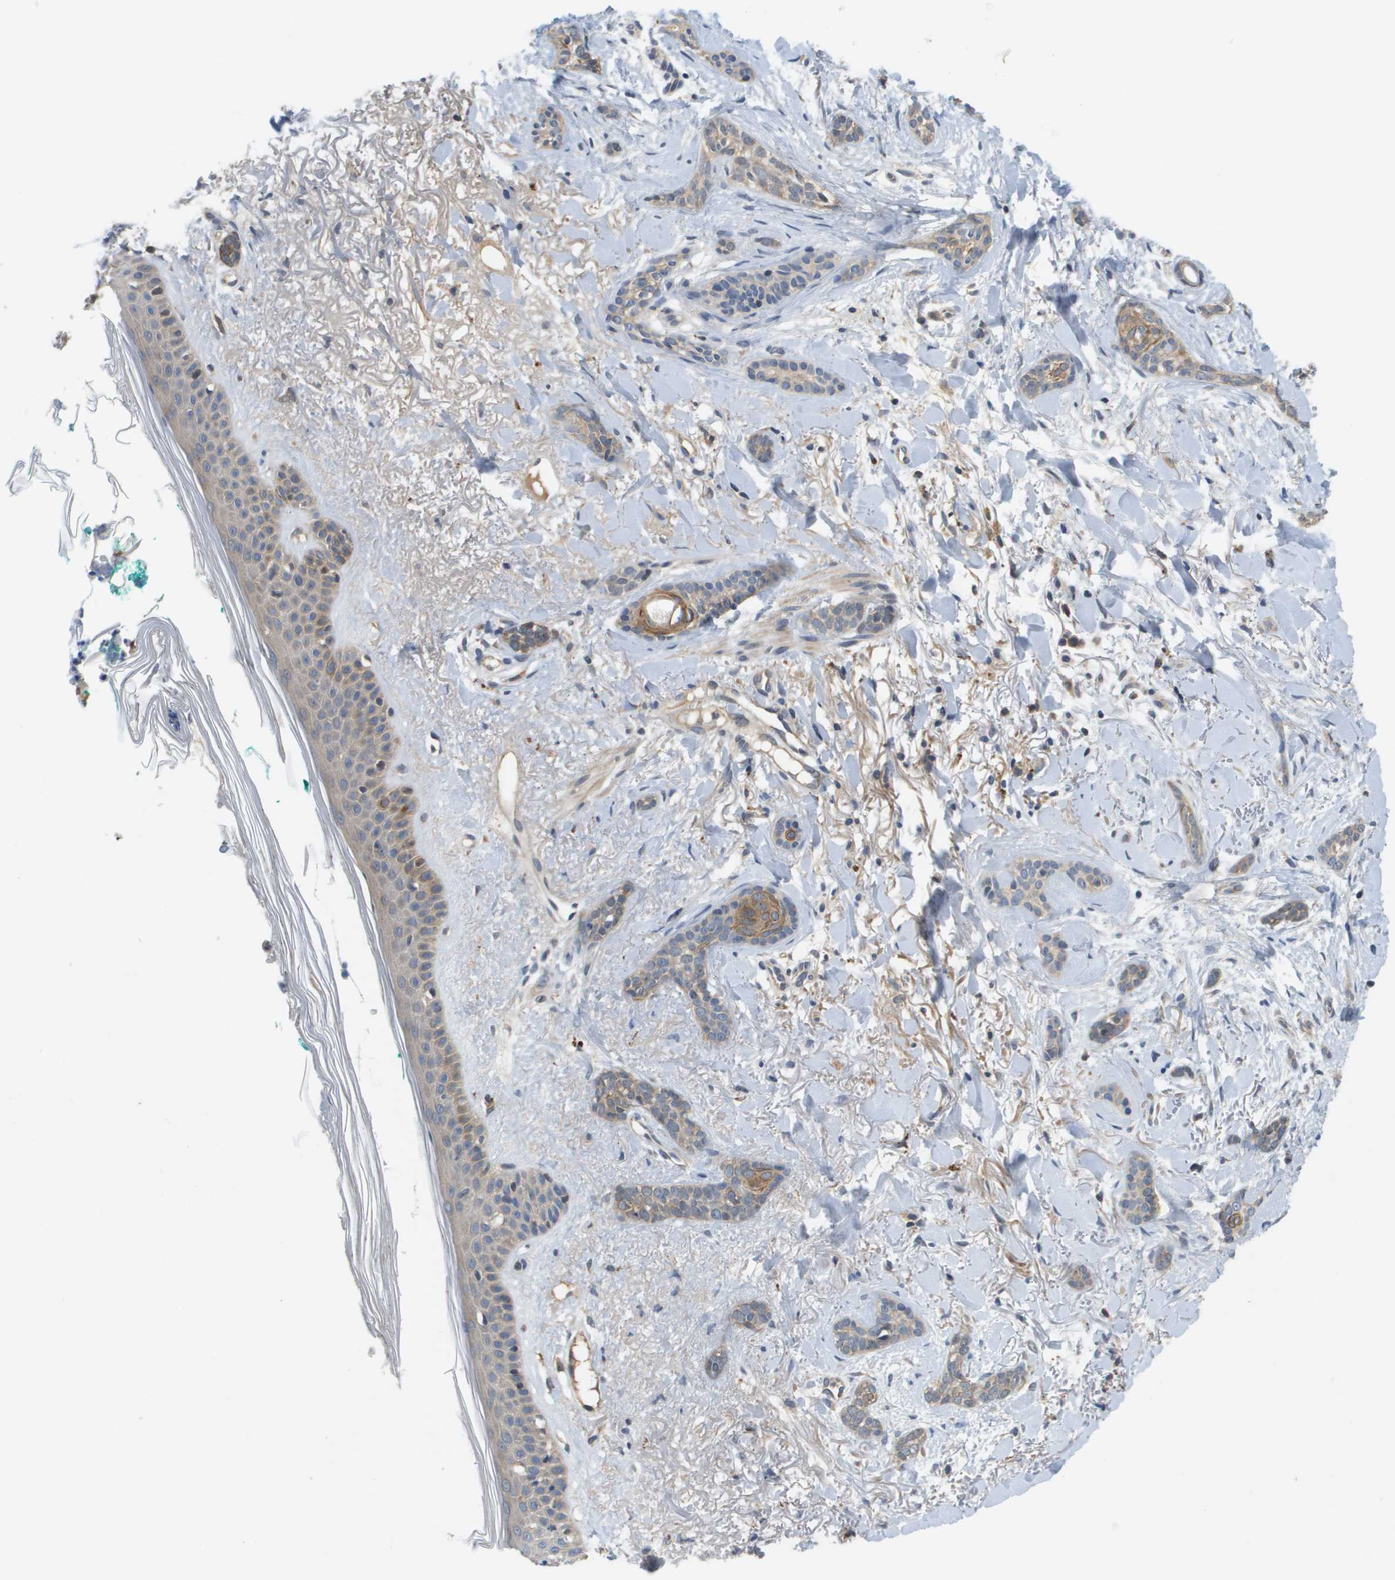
{"staining": {"intensity": "moderate", "quantity": "<25%", "location": "cytoplasmic/membranous"}, "tissue": "skin cancer", "cell_type": "Tumor cells", "image_type": "cancer", "snomed": [{"axis": "morphology", "description": "Basal cell carcinoma"}, {"axis": "morphology", "description": "Adnexal tumor, benign"}, {"axis": "topography", "description": "Skin"}], "caption": "Immunohistochemical staining of benign adnexal tumor (skin) exhibits low levels of moderate cytoplasmic/membranous positivity in approximately <25% of tumor cells.", "gene": "SLC25A20", "patient": {"sex": "female", "age": 42}}